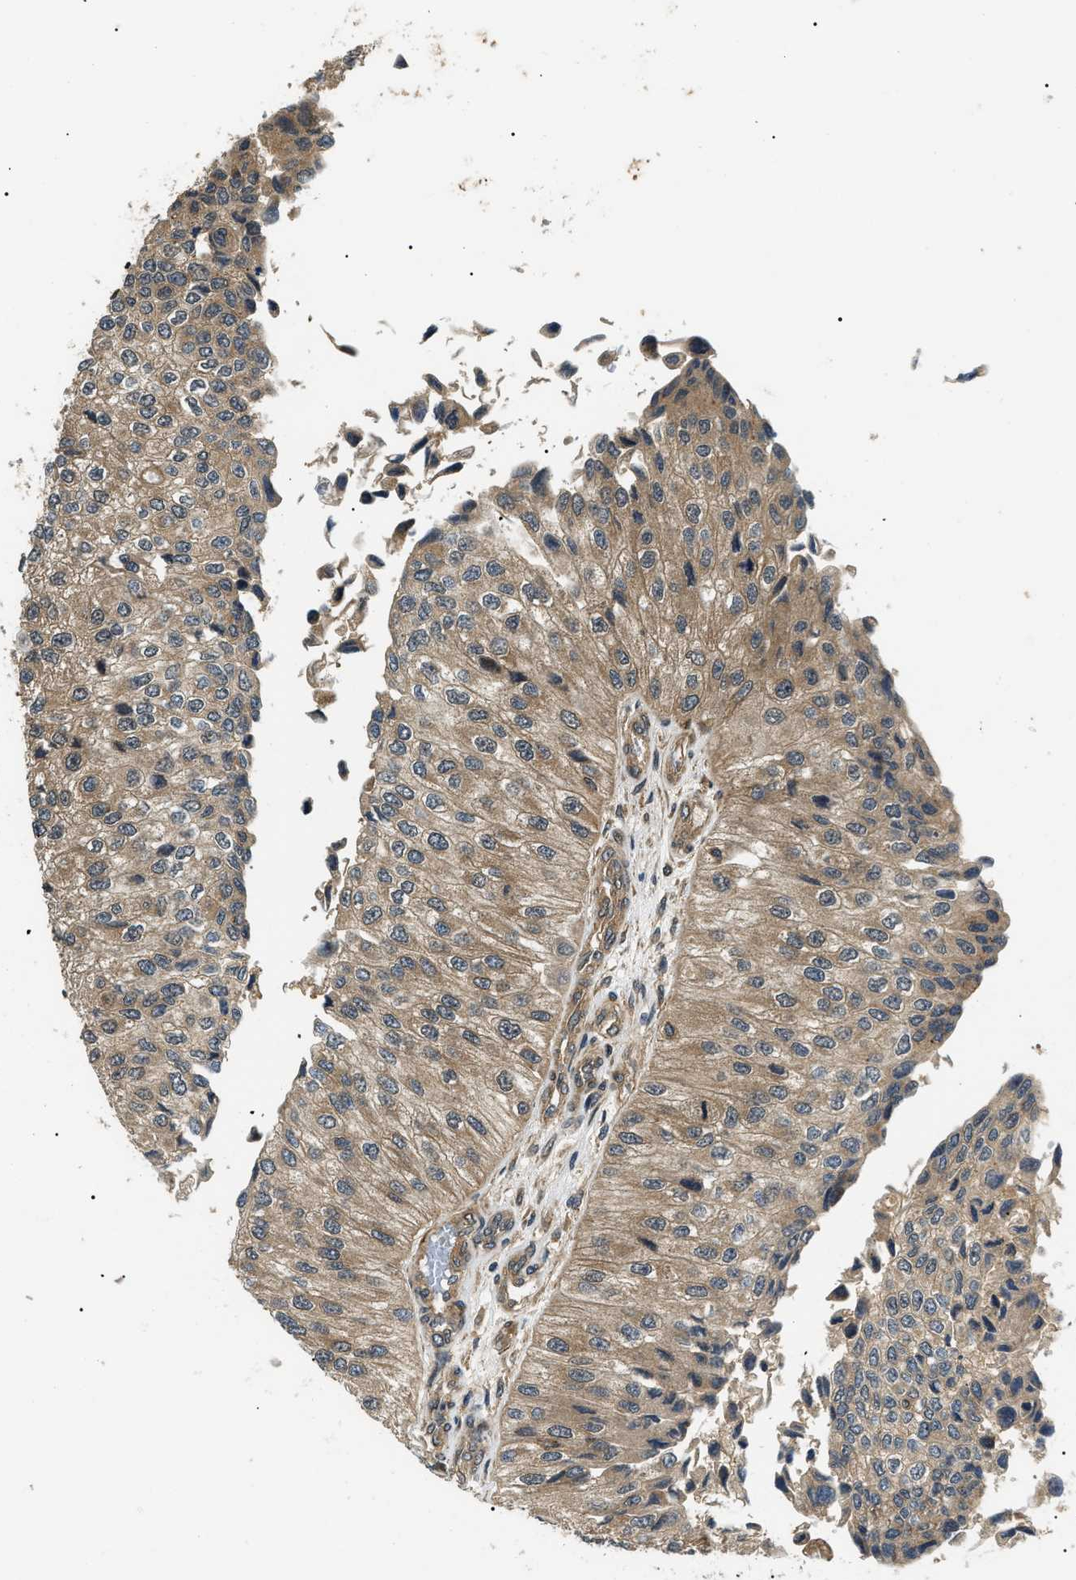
{"staining": {"intensity": "weak", "quantity": ">75%", "location": "cytoplasmic/membranous"}, "tissue": "urothelial cancer", "cell_type": "Tumor cells", "image_type": "cancer", "snomed": [{"axis": "morphology", "description": "Urothelial carcinoma, High grade"}, {"axis": "topography", "description": "Kidney"}, {"axis": "topography", "description": "Urinary bladder"}], "caption": "Urothelial cancer stained with a protein marker reveals weak staining in tumor cells.", "gene": "ATP6AP1", "patient": {"sex": "male", "age": 77}}